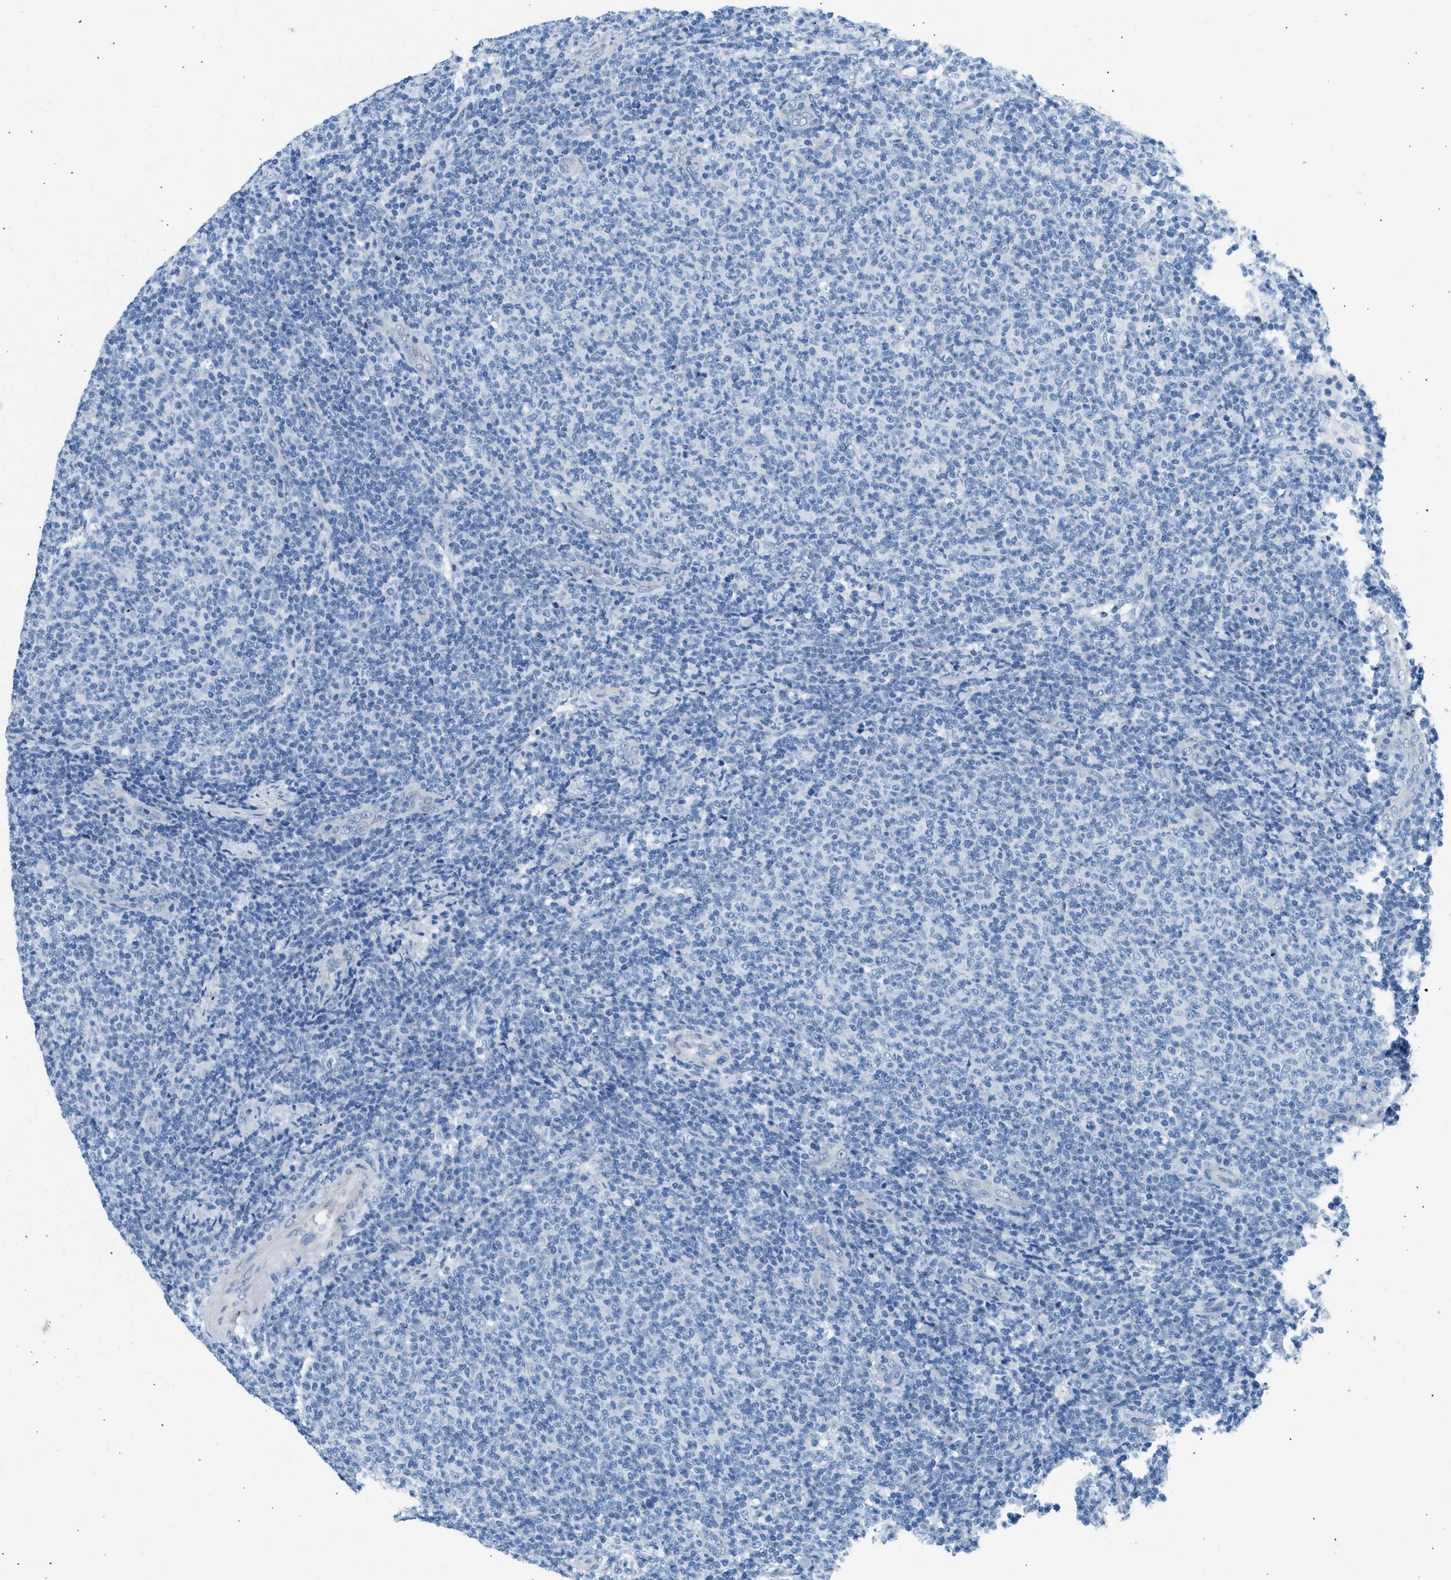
{"staining": {"intensity": "negative", "quantity": "none", "location": "none"}, "tissue": "lymphoma", "cell_type": "Tumor cells", "image_type": "cancer", "snomed": [{"axis": "morphology", "description": "Malignant lymphoma, non-Hodgkin's type, Low grade"}, {"axis": "topography", "description": "Lymph node"}], "caption": "The immunohistochemistry histopathology image has no significant expression in tumor cells of lymphoma tissue.", "gene": "SPAM1", "patient": {"sex": "male", "age": 66}}